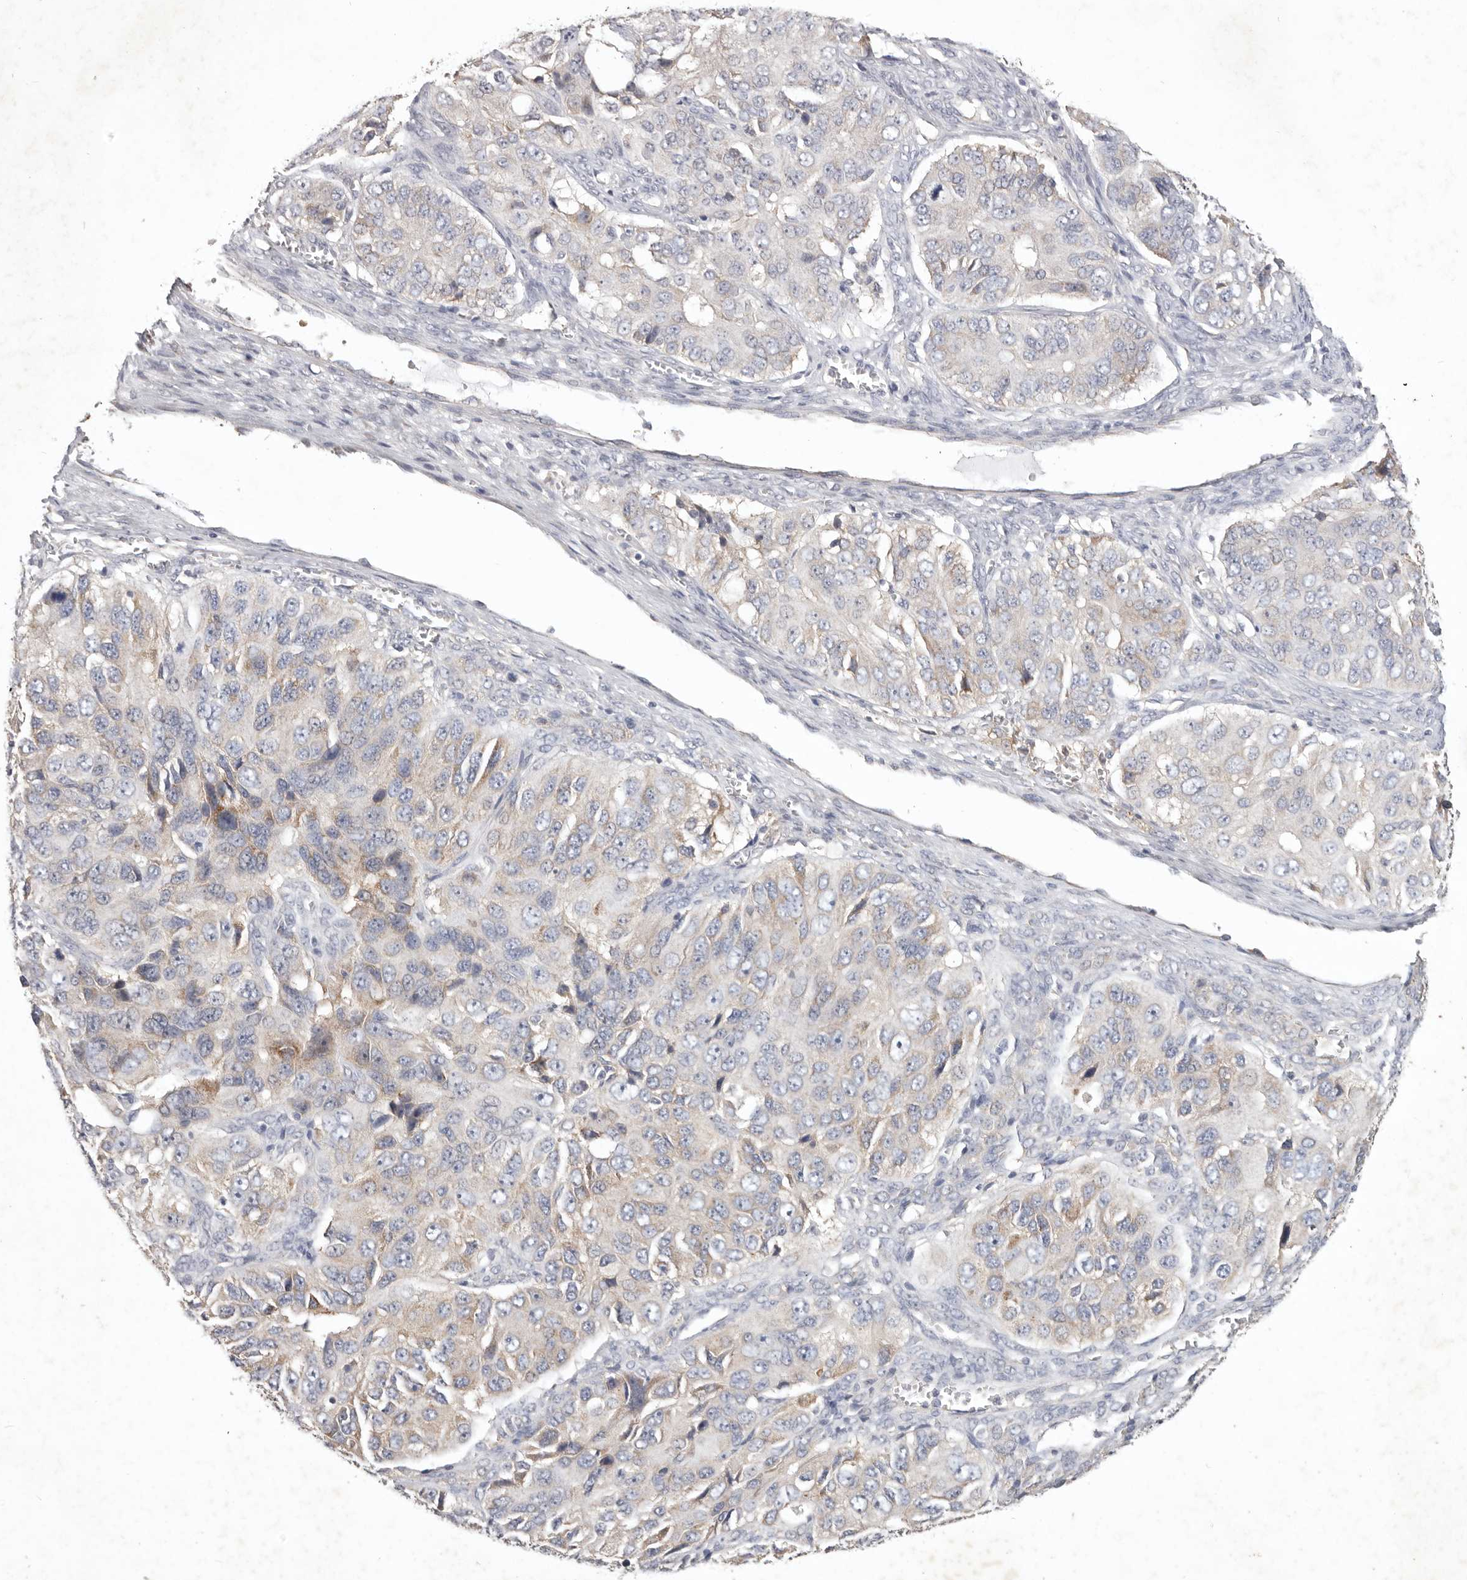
{"staining": {"intensity": "weak", "quantity": "25%-75%", "location": "cytoplasmic/membranous"}, "tissue": "ovarian cancer", "cell_type": "Tumor cells", "image_type": "cancer", "snomed": [{"axis": "morphology", "description": "Carcinoma, endometroid"}, {"axis": "topography", "description": "Ovary"}], "caption": "The photomicrograph exhibits staining of ovarian cancer (endometroid carcinoma), revealing weak cytoplasmic/membranous protein positivity (brown color) within tumor cells. The protein is stained brown, and the nuclei are stained in blue (DAB IHC with brightfield microscopy, high magnification).", "gene": "WDR77", "patient": {"sex": "female", "age": 51}}